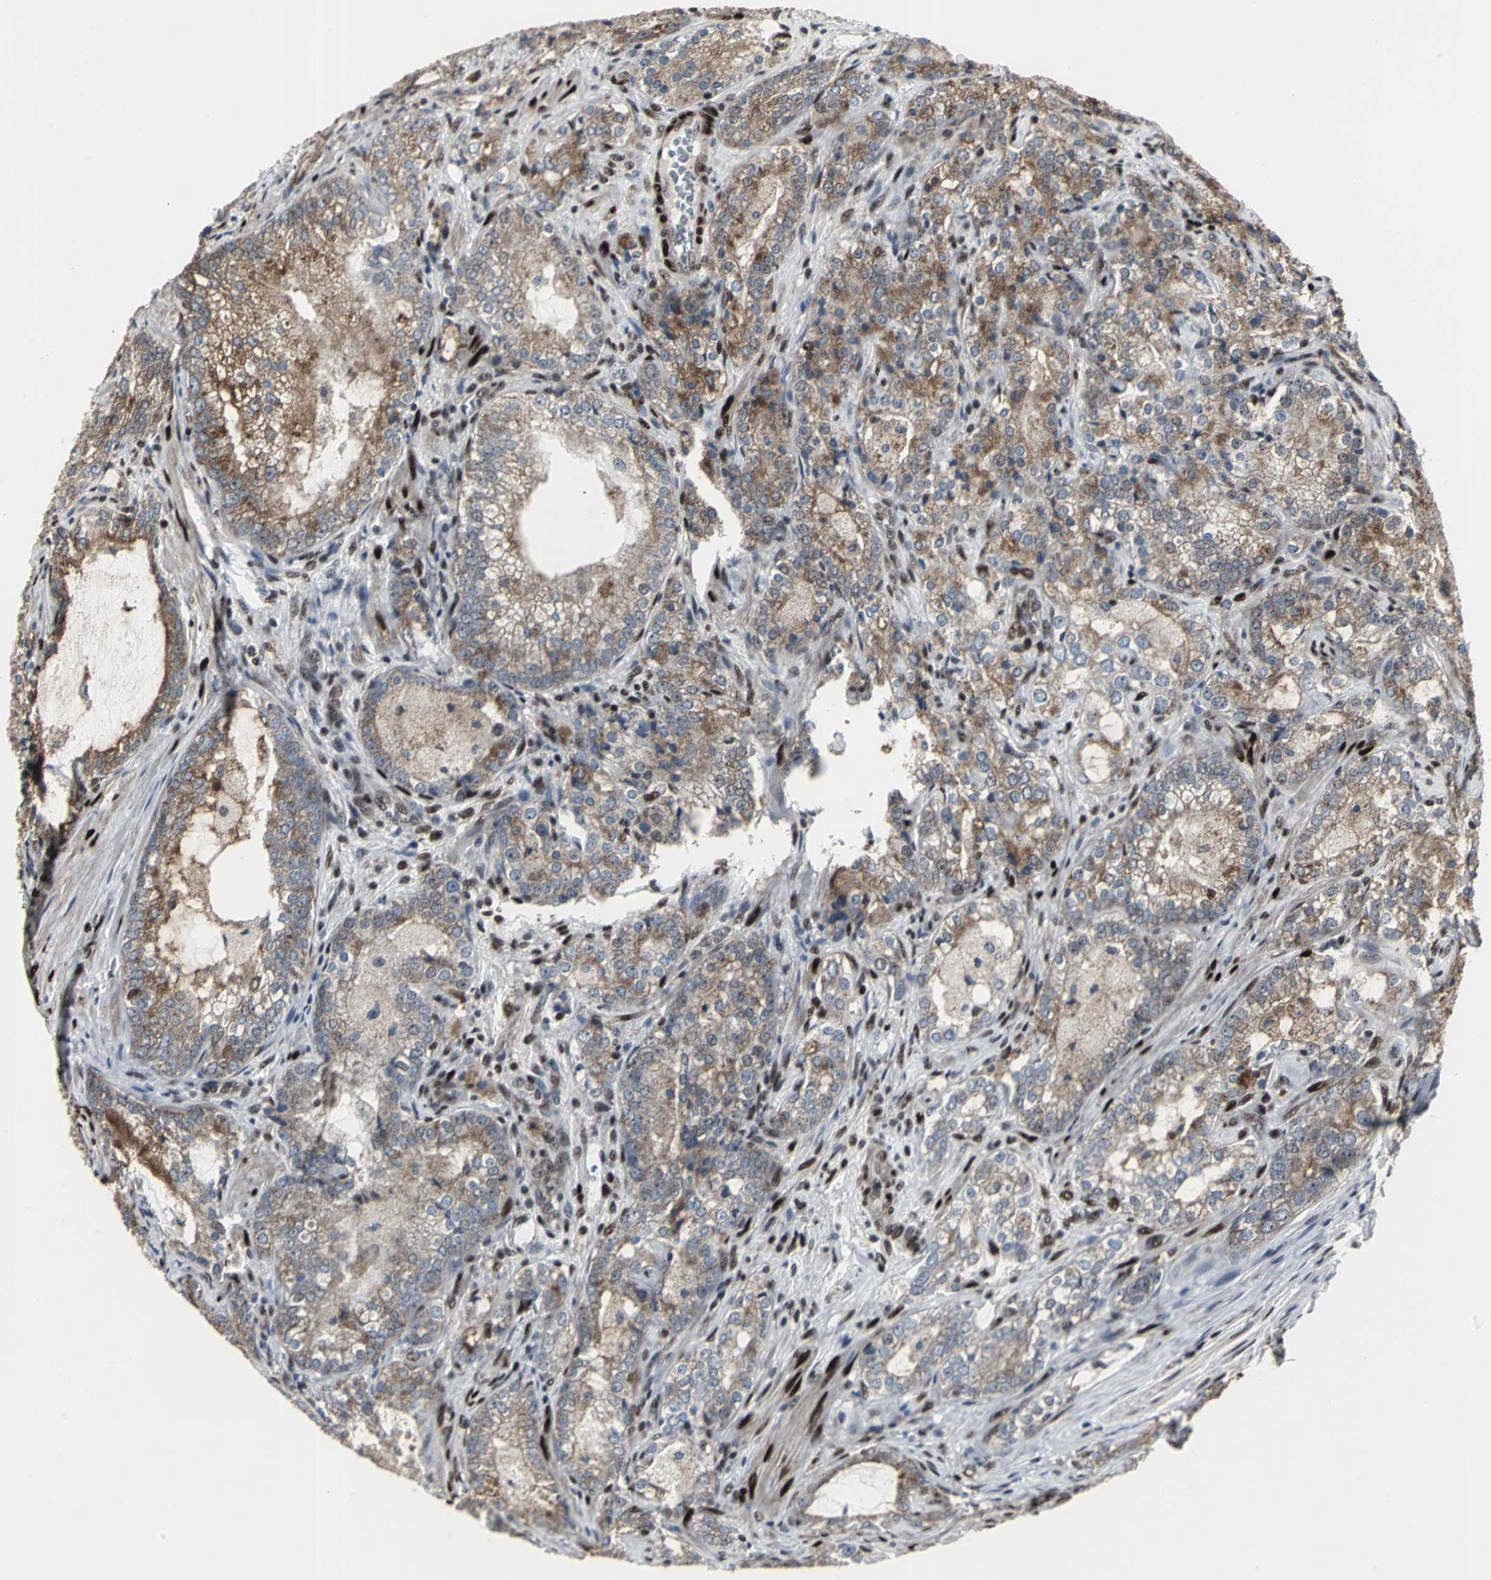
{"staining": {"intensity": "moderate", "quantity": ">75%", "location": "cytoplasmic/membranous"}, "tissue": "prostate cancer", "cell_type": "Tumor cells", "image_type": "cancer", "snomed": [{"axis": "morphology", "description": "Adenocarcinoma, High grade"}, {"axis": "topography", "description": "Prostate"}], "caption": "A medium amount of moderate cytoplasmic/membranous expression is seen in about >75% of tumor cells in high-grade adenocarcinoma (prostate) tissue. (DAB (3,3'-diaminobenzidine) = brown stain, brightfield microscopy at high magnification).", "gene": "SRF", "patient": {"sex": "male", "age": 63}}